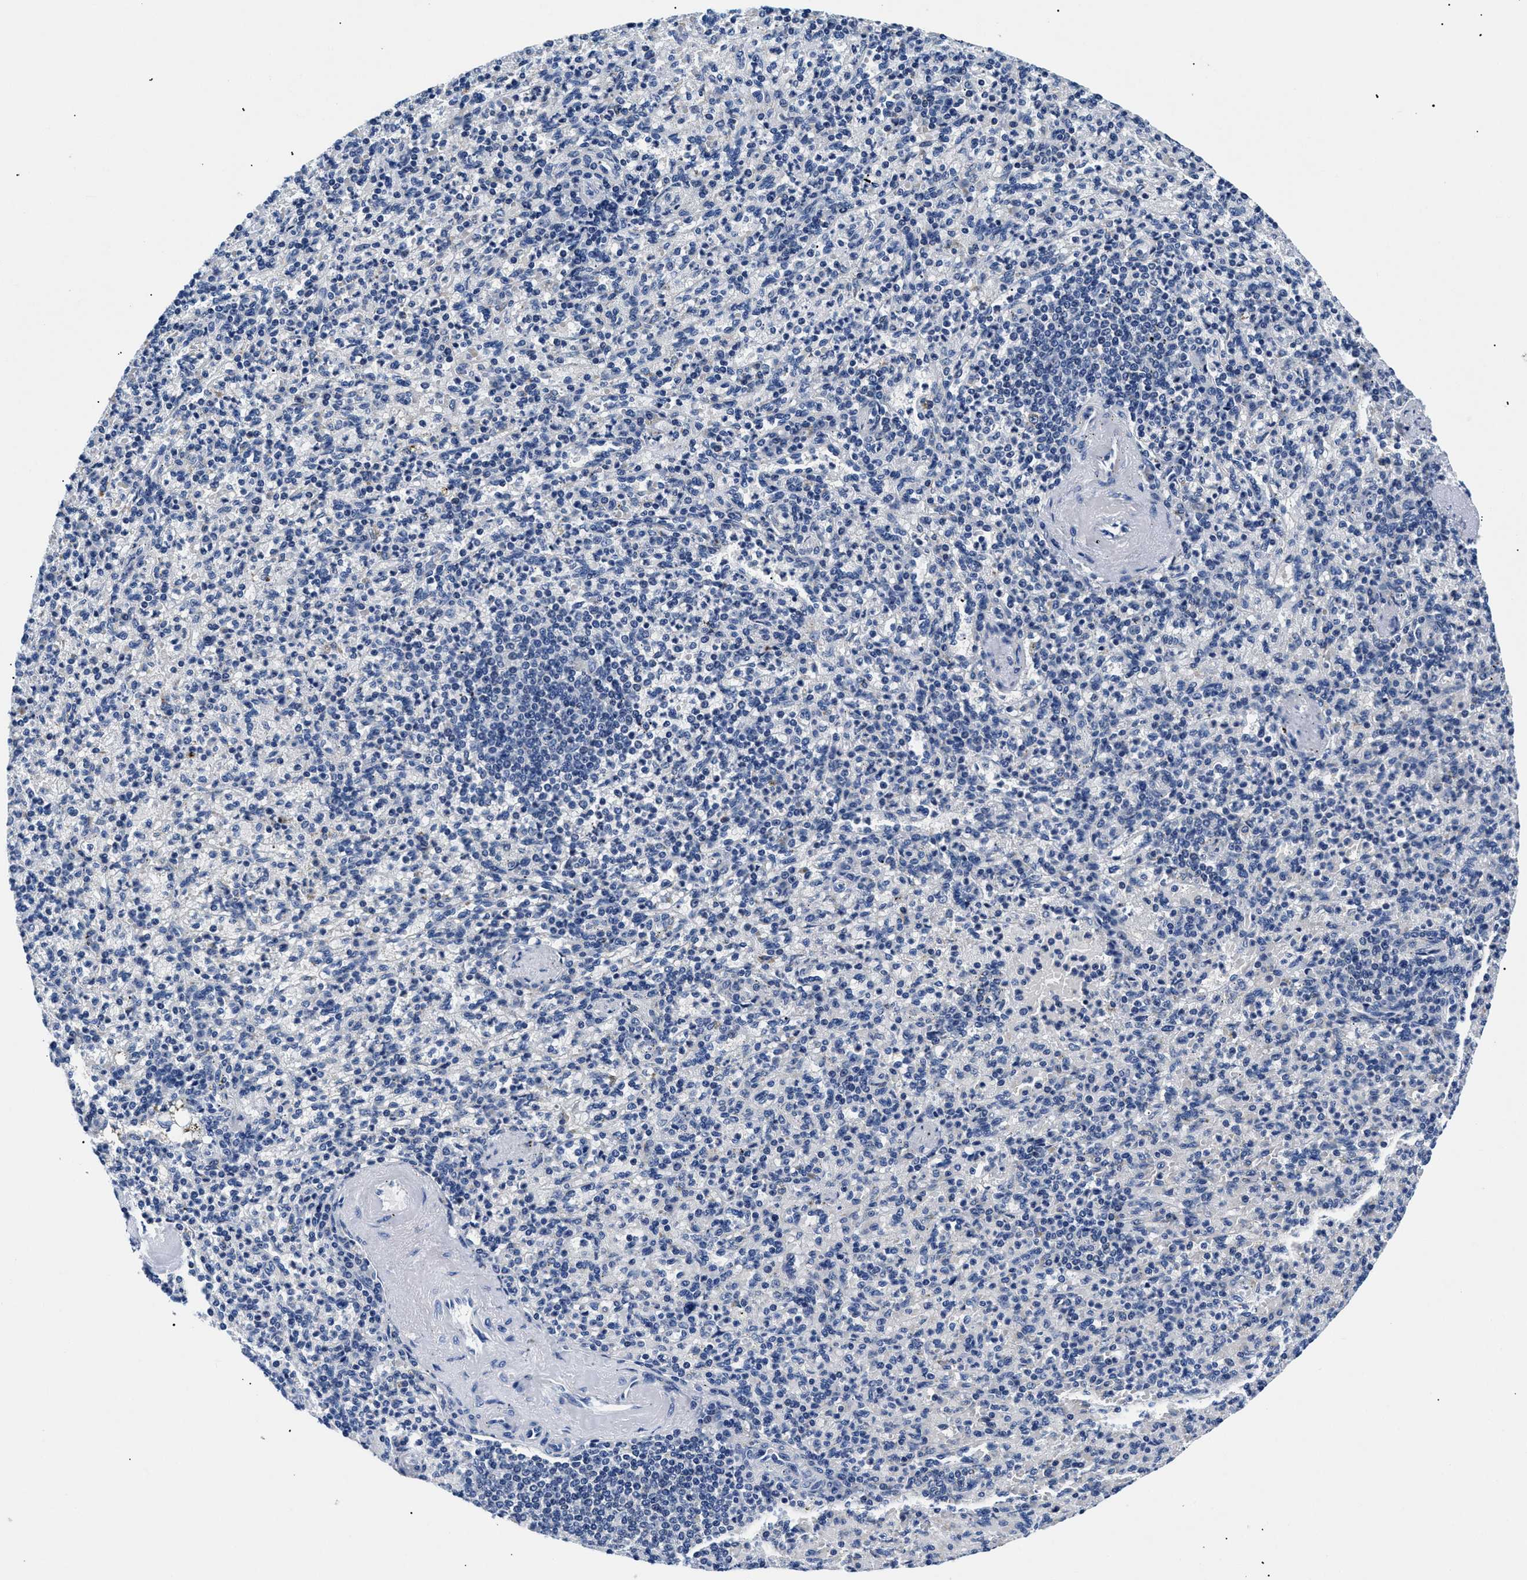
{"staining": {"intensity": "weak", "quantity": "<25%", "location": "cytoplasmic/membranous"}, "tissue": "spleen", "cell_type": "Cells in red pulp", "image_type": "normal", "snomed": [{"axis": "morphology", "description": "Normal tissue, NOS"}, {"axis": "topography", "description": "Spleen"}], "caption": "DAB (3,3'-diaminobenzidine) immunohistochemical staining of normal spleen displays no significant positivity in cells in red pulp. (DAB (3,3'-diaminobenzidine) immunohistochemistry, high magnification).", "gene": "MEA1", "patient": {"sex": "female", "age": 74}}